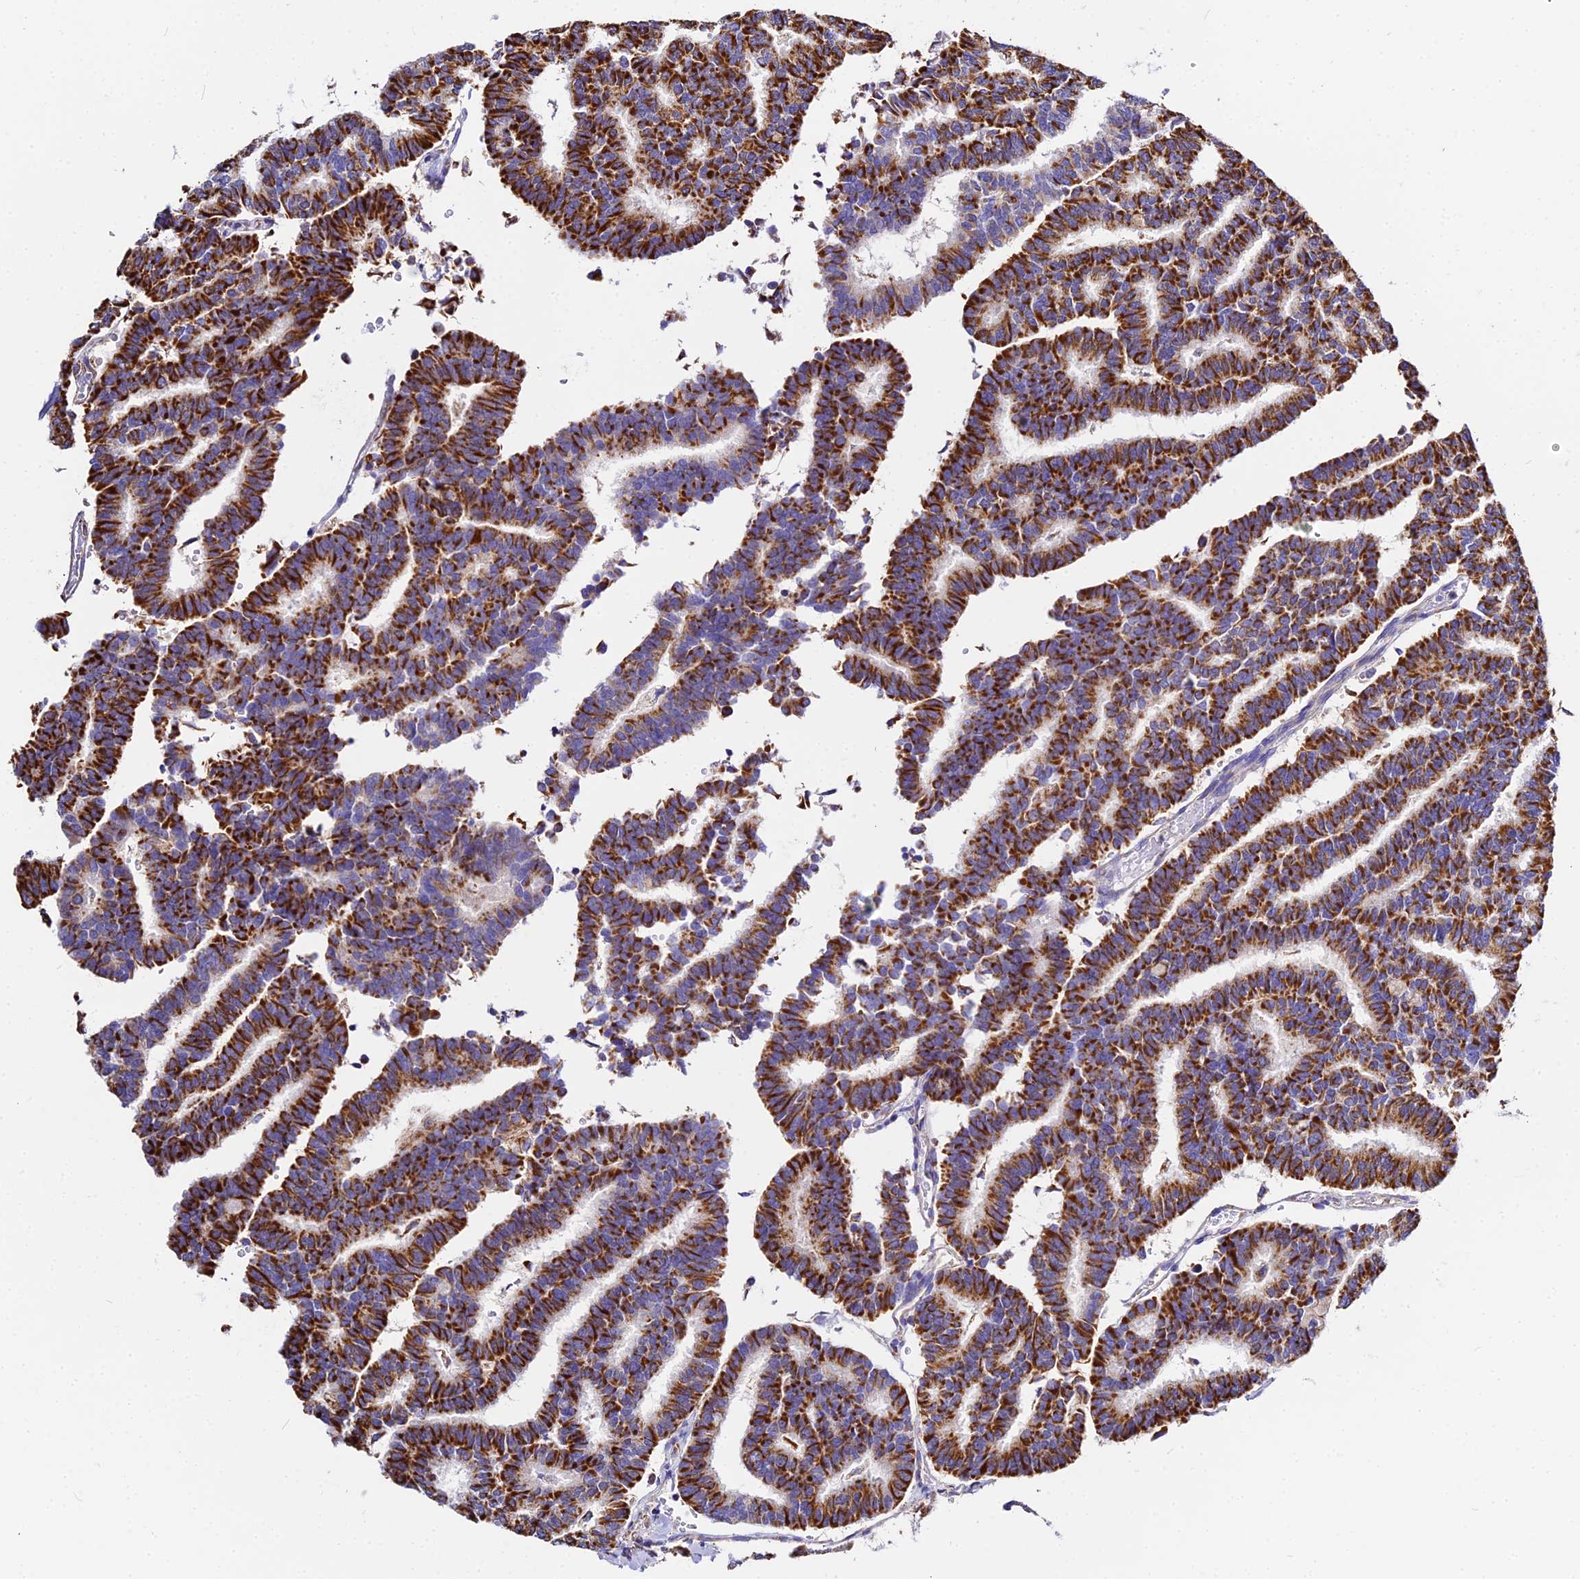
{"staining": {"intensity": "strong", "quantity": ">75%", "location": "cytoplasmic/membranous"}, "tissue": "thyroid cancer", "cell_type": "Tumor cells", "image_type": "cancer", "snomed": [{"axis": "morphology", "description": "Papillary adenocarcinoma, NOS"}, {"axis": "topography", "description": "Thyroid gland"}], "caption": "Immunohistochemistry (IHC) micrograph of neoplastic tissue: thyroid cancer (papillary adenocarcinoma) stained using immunohistochemistry (IHC) demonstrates high levels of strong protein expression localized specifically in the cytoplasmic/membranous of tumor cells, appearing as a cytoplasmic/membranous brown color.", "gene": "ZNF573", "patient": {"sex": "female", "age": 35}}